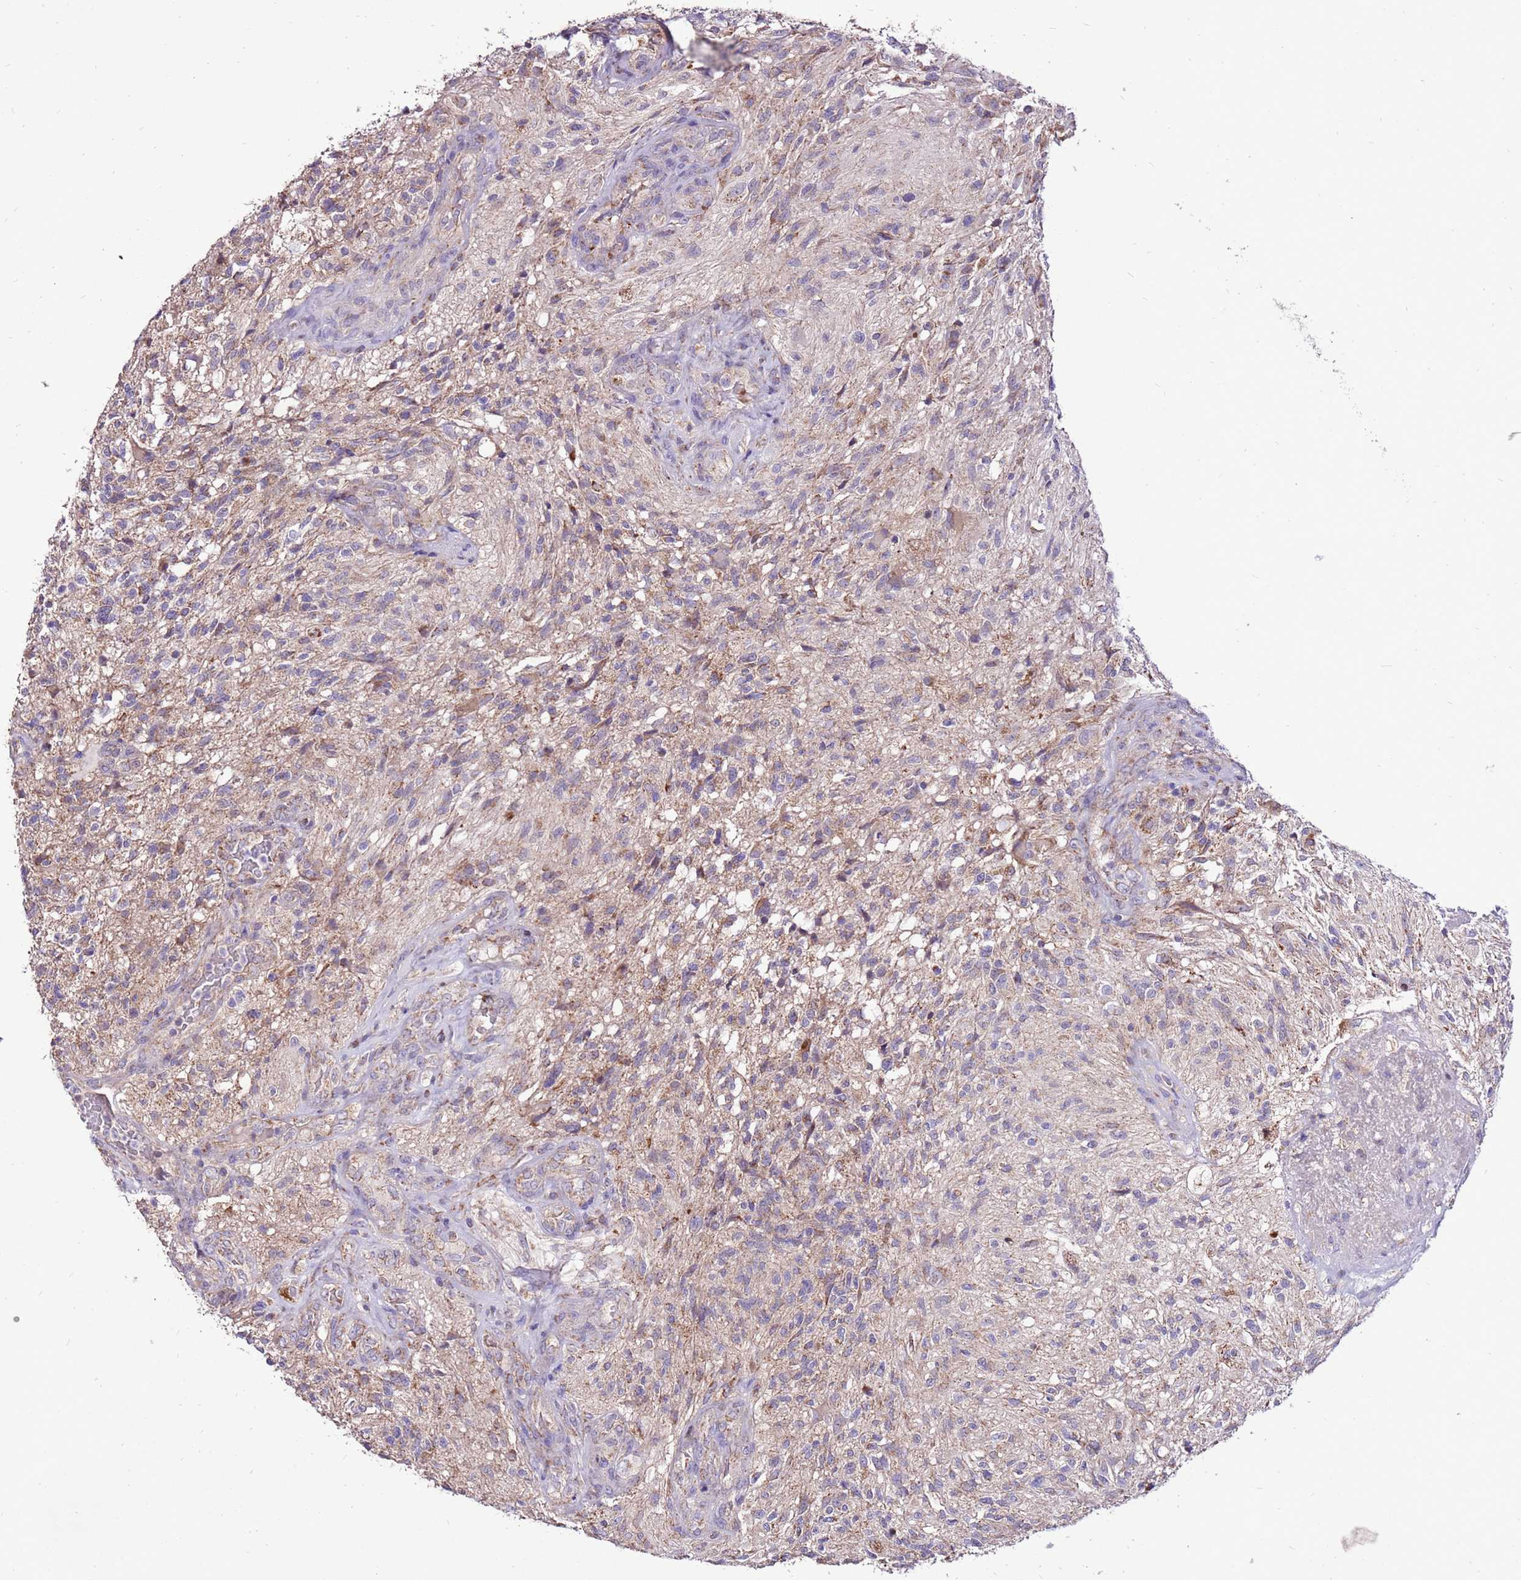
{"staining": {"intensity": "weak", "quantity": "<25%", "location": "cytoplasmic/membranous"}, "tissue": "glioma", "cell_type": "Tumor cells", "image_type": "cancer", "snomed": [{"axis": "morphology", "description": "Glioma, malignant, High grade"}, {"axis": "topography", "description": "Brain"}], "caption": "Protein analysis of glioma reveals no significant expression in tumor cells.", "gene": "SPSB3", "patient": {"sex": "male", "age": 56}}